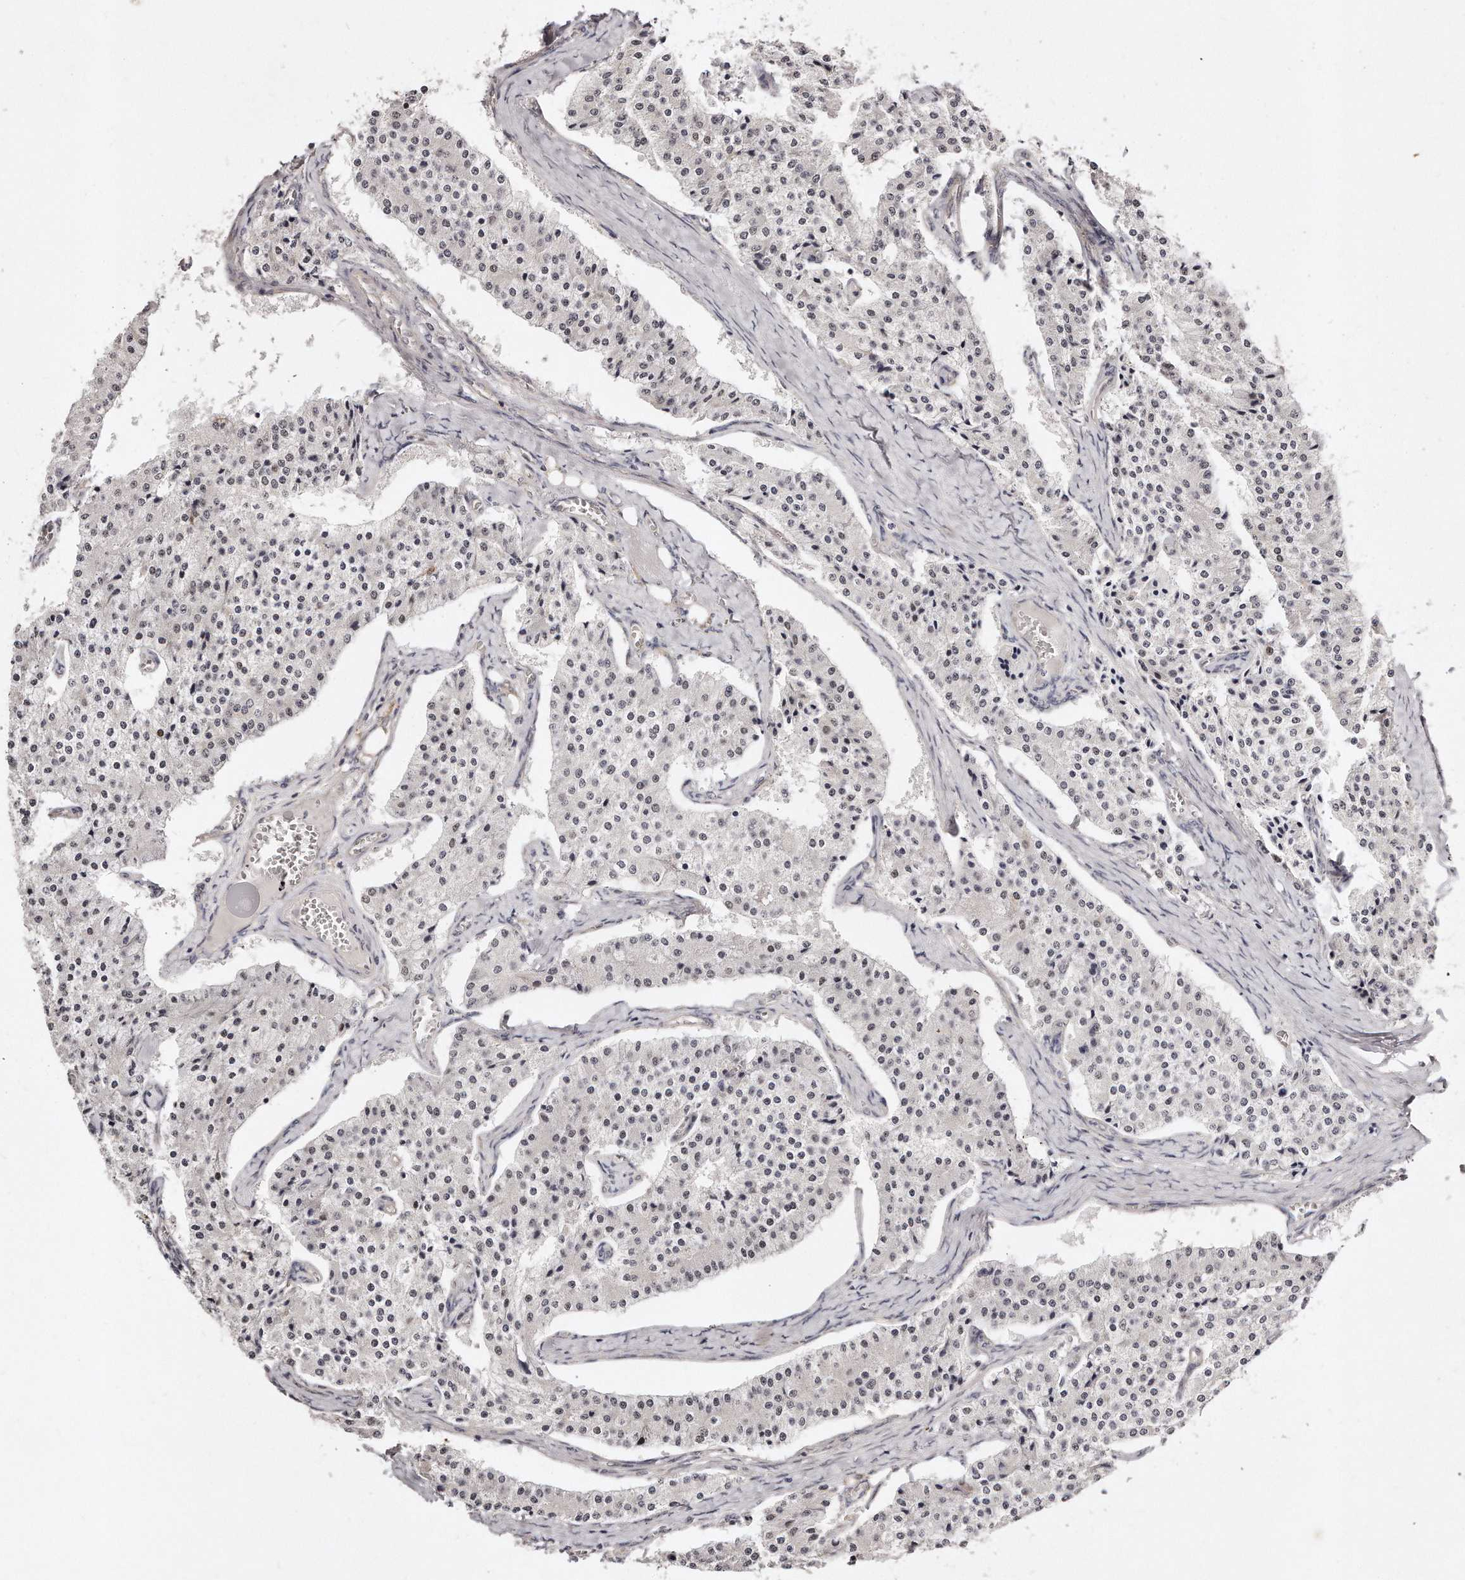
{"staining": {"intensity": "negative", "quantity": "none", "location": "none"}, "tissue": "carcinoid", "cell_type": "Tumor cells", "image_type": "cancer", "snomed": [{"axis": "morphology", "description": "Carcinoid, malignant, NOS"}, {"axis": "topography", "description": "Colon"}], "caption": "IHC of human carcinoid shows no positivity in tumor cells.", "gene": "CASZ1", "patient": {"sex": "female", "age": 52}}